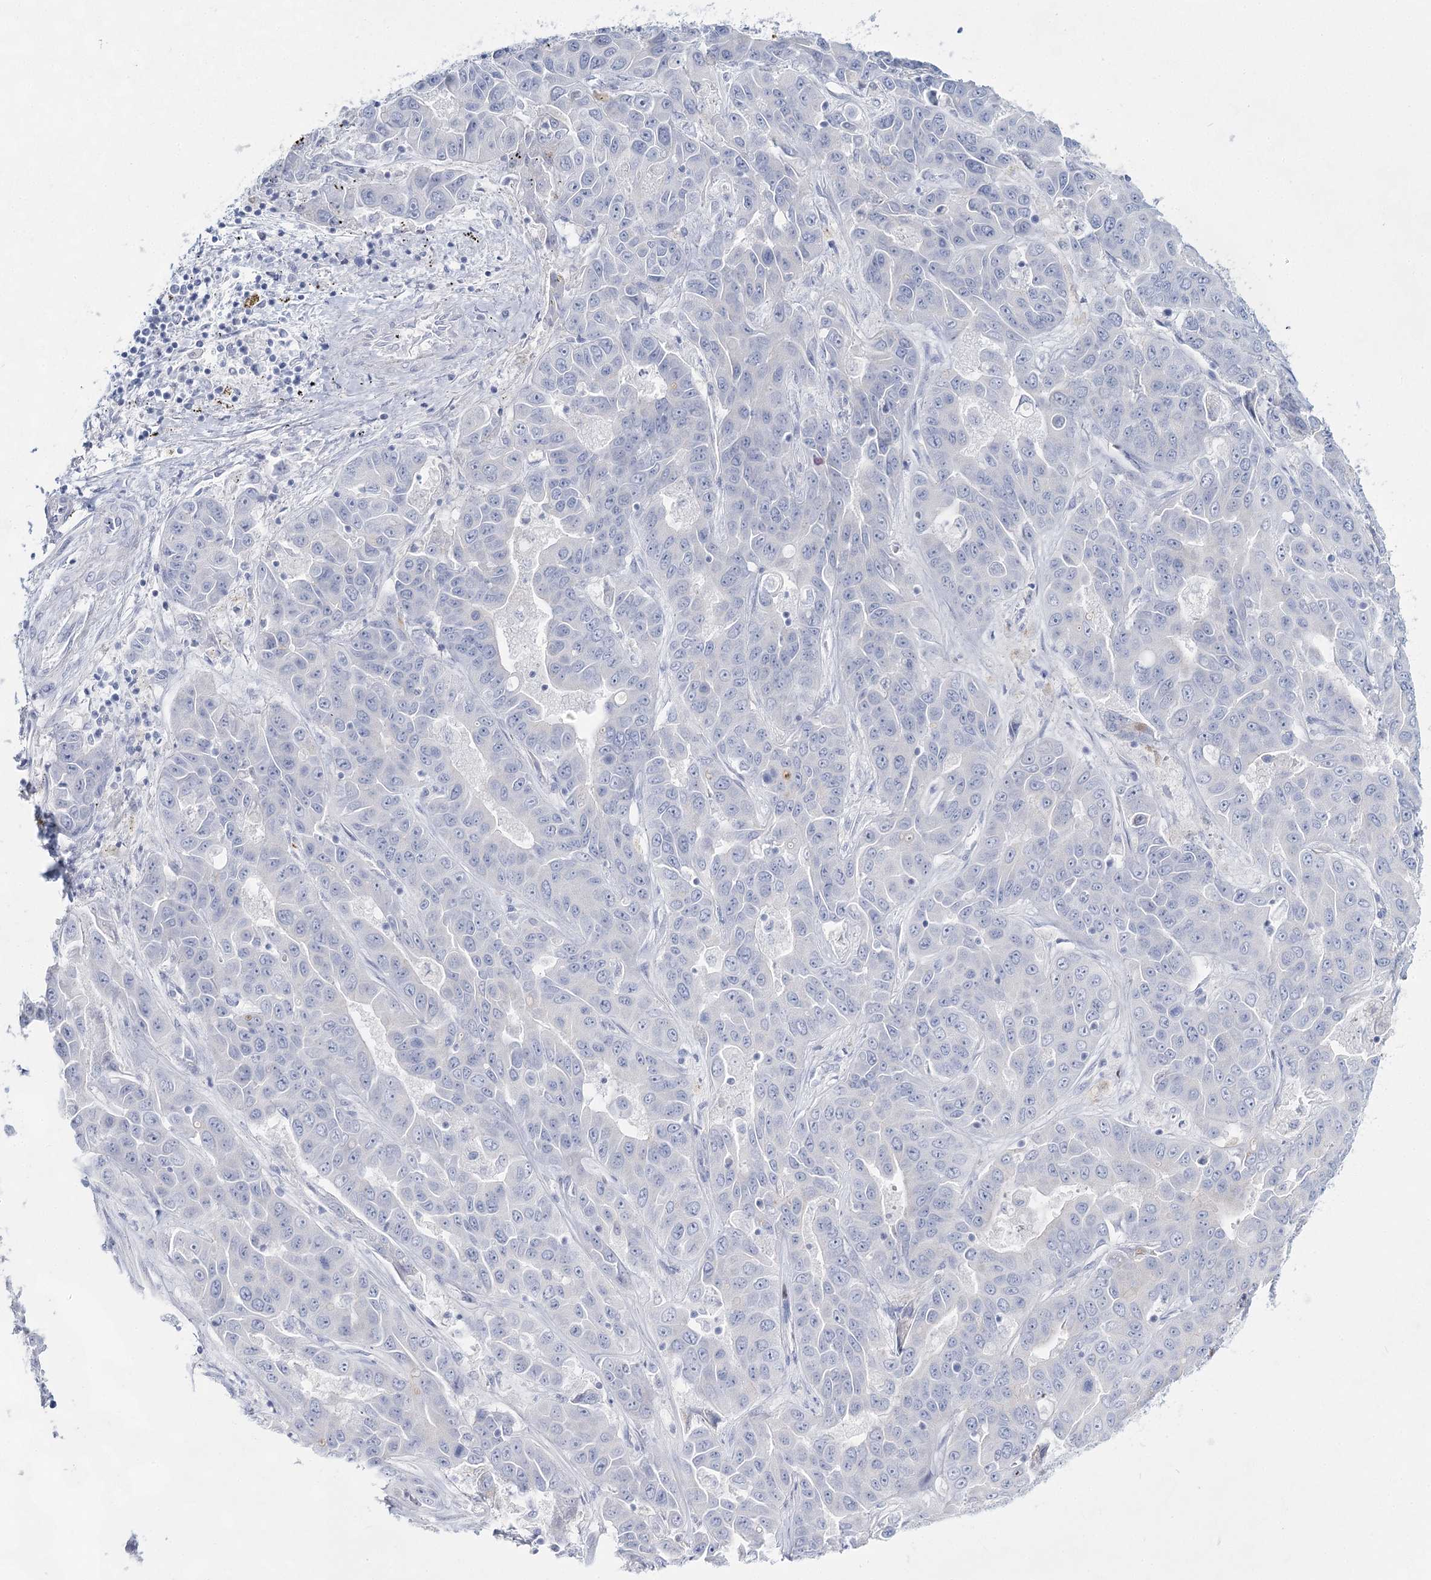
{"staining": {"intensity": "negative", "quantity": "none", "location": "none"}, "tissue": "liver cancer", "cell_type": "Tumor cells", "image_type": "cancer", "snomed": [{"axis": "morphology", "description": "Cholangiocarcinoma"}, {"axis": "topography", "description": "Liver"}], "caption": "Immunohistochemistry photomicrograph of neoplastic tissue: human liver cancer stained with DAB shows no significant protein expression in tumor cells. (DAB immunohistochemistry (IHC) visualized using brightfield microscopy, high magnification).", "gene": "SLC17A2", "patient": {"sex": "female", "age": 52}}